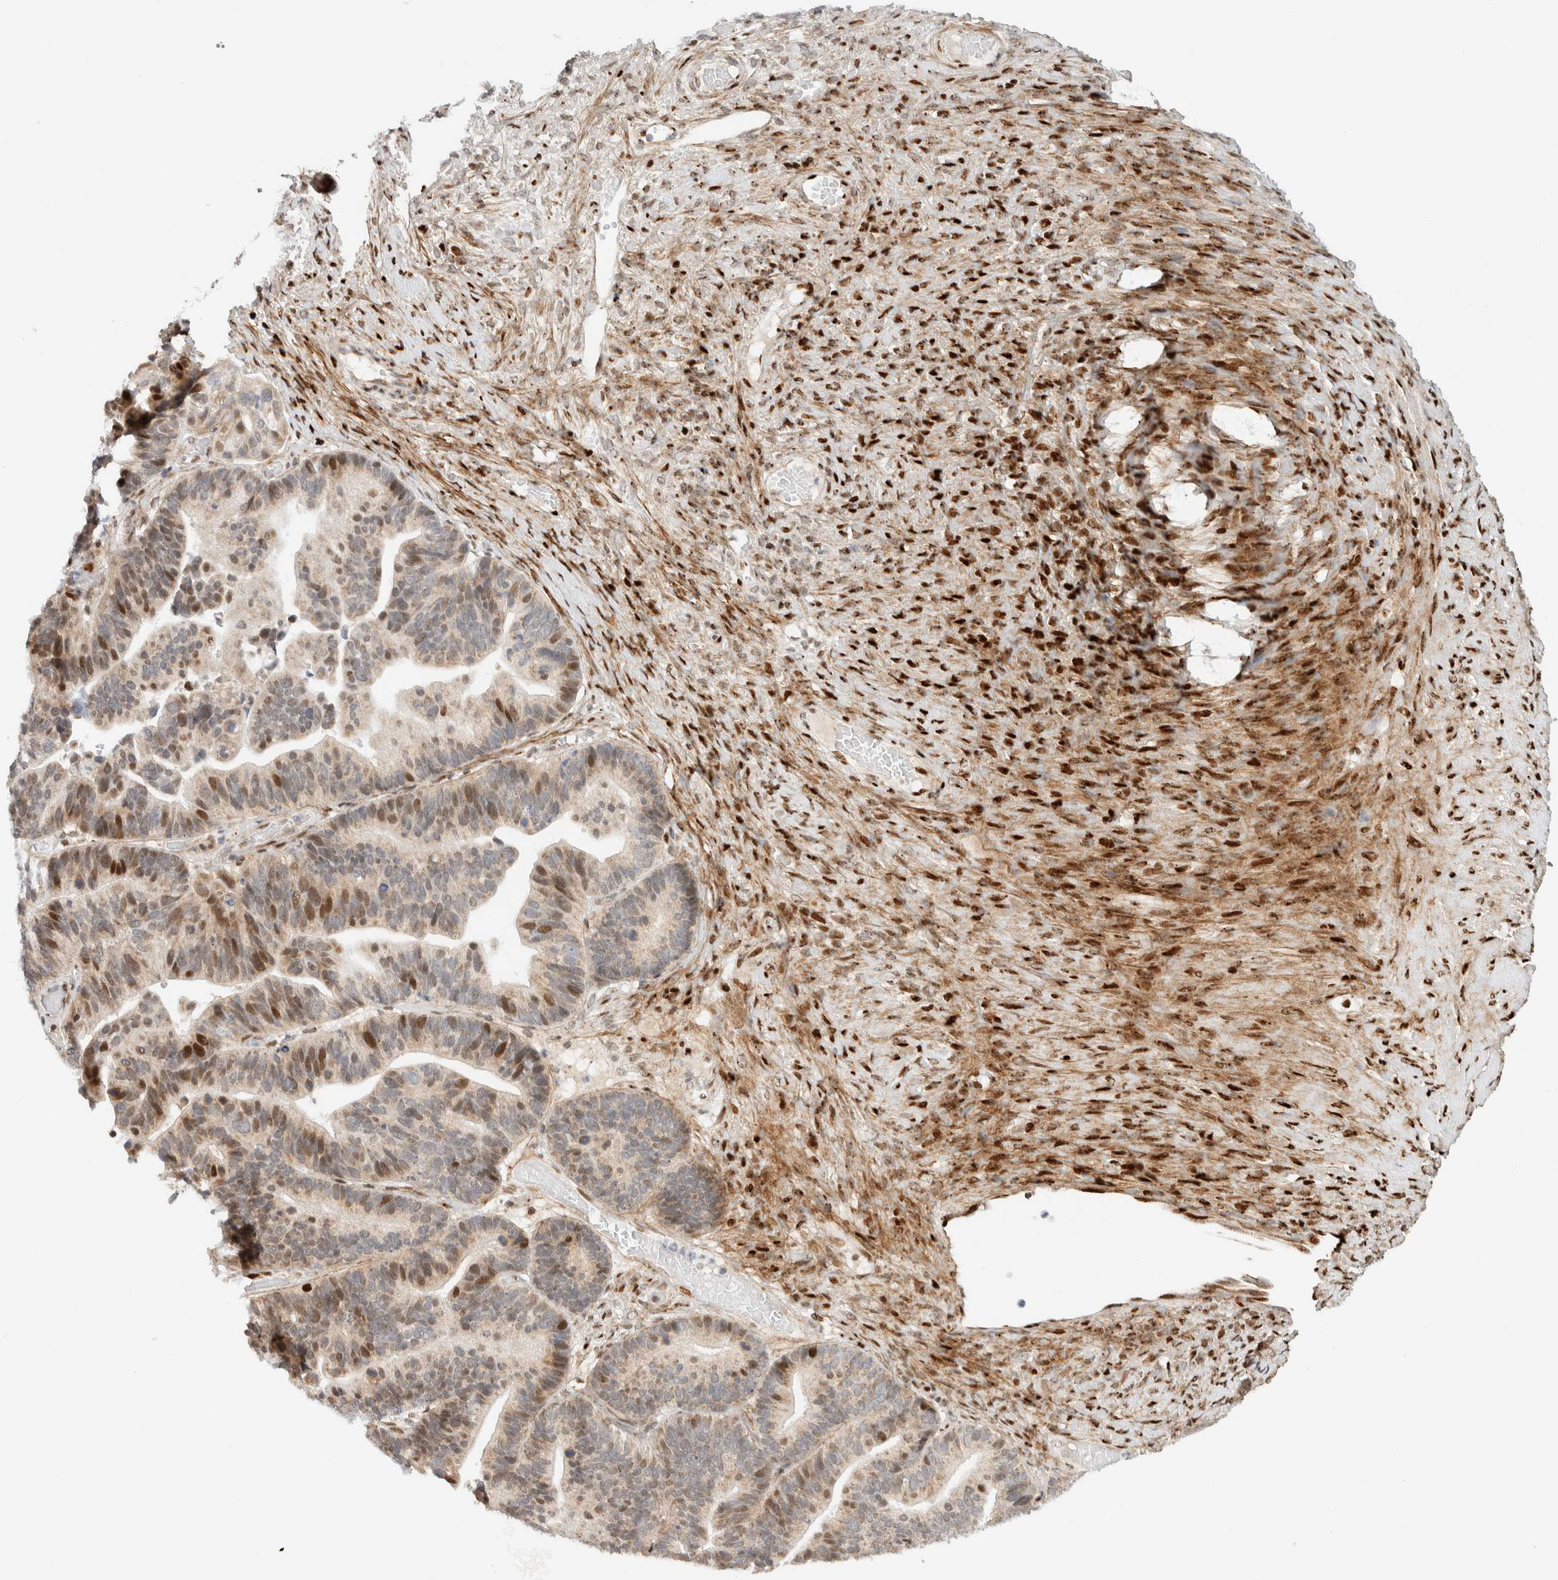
{"staining": {"intensity": "moderate", "quantity": "25%-75%", "location": "cytoplasmic/membranous,nuclear"}, "tissue": "ovarian cancer", "cell_type": "Tumor cells", "image_type": "cancer", "snomed": [{"axis": "morphology", "description": "Cystadenocarcinoma, serous, NOS"}, {"axis": "topography", "description": "Ovary"}], "caption": "Immunohistochemical staining of ovarian serous cystadenocarcinoma reveals medium levels of moderate cytoplasmic/membranous and nuclear protein positivity in approximately 25%-75% of tumor cells.", "gene": "TSPAN32", "patient": {"sex": "female", "age": 56}}